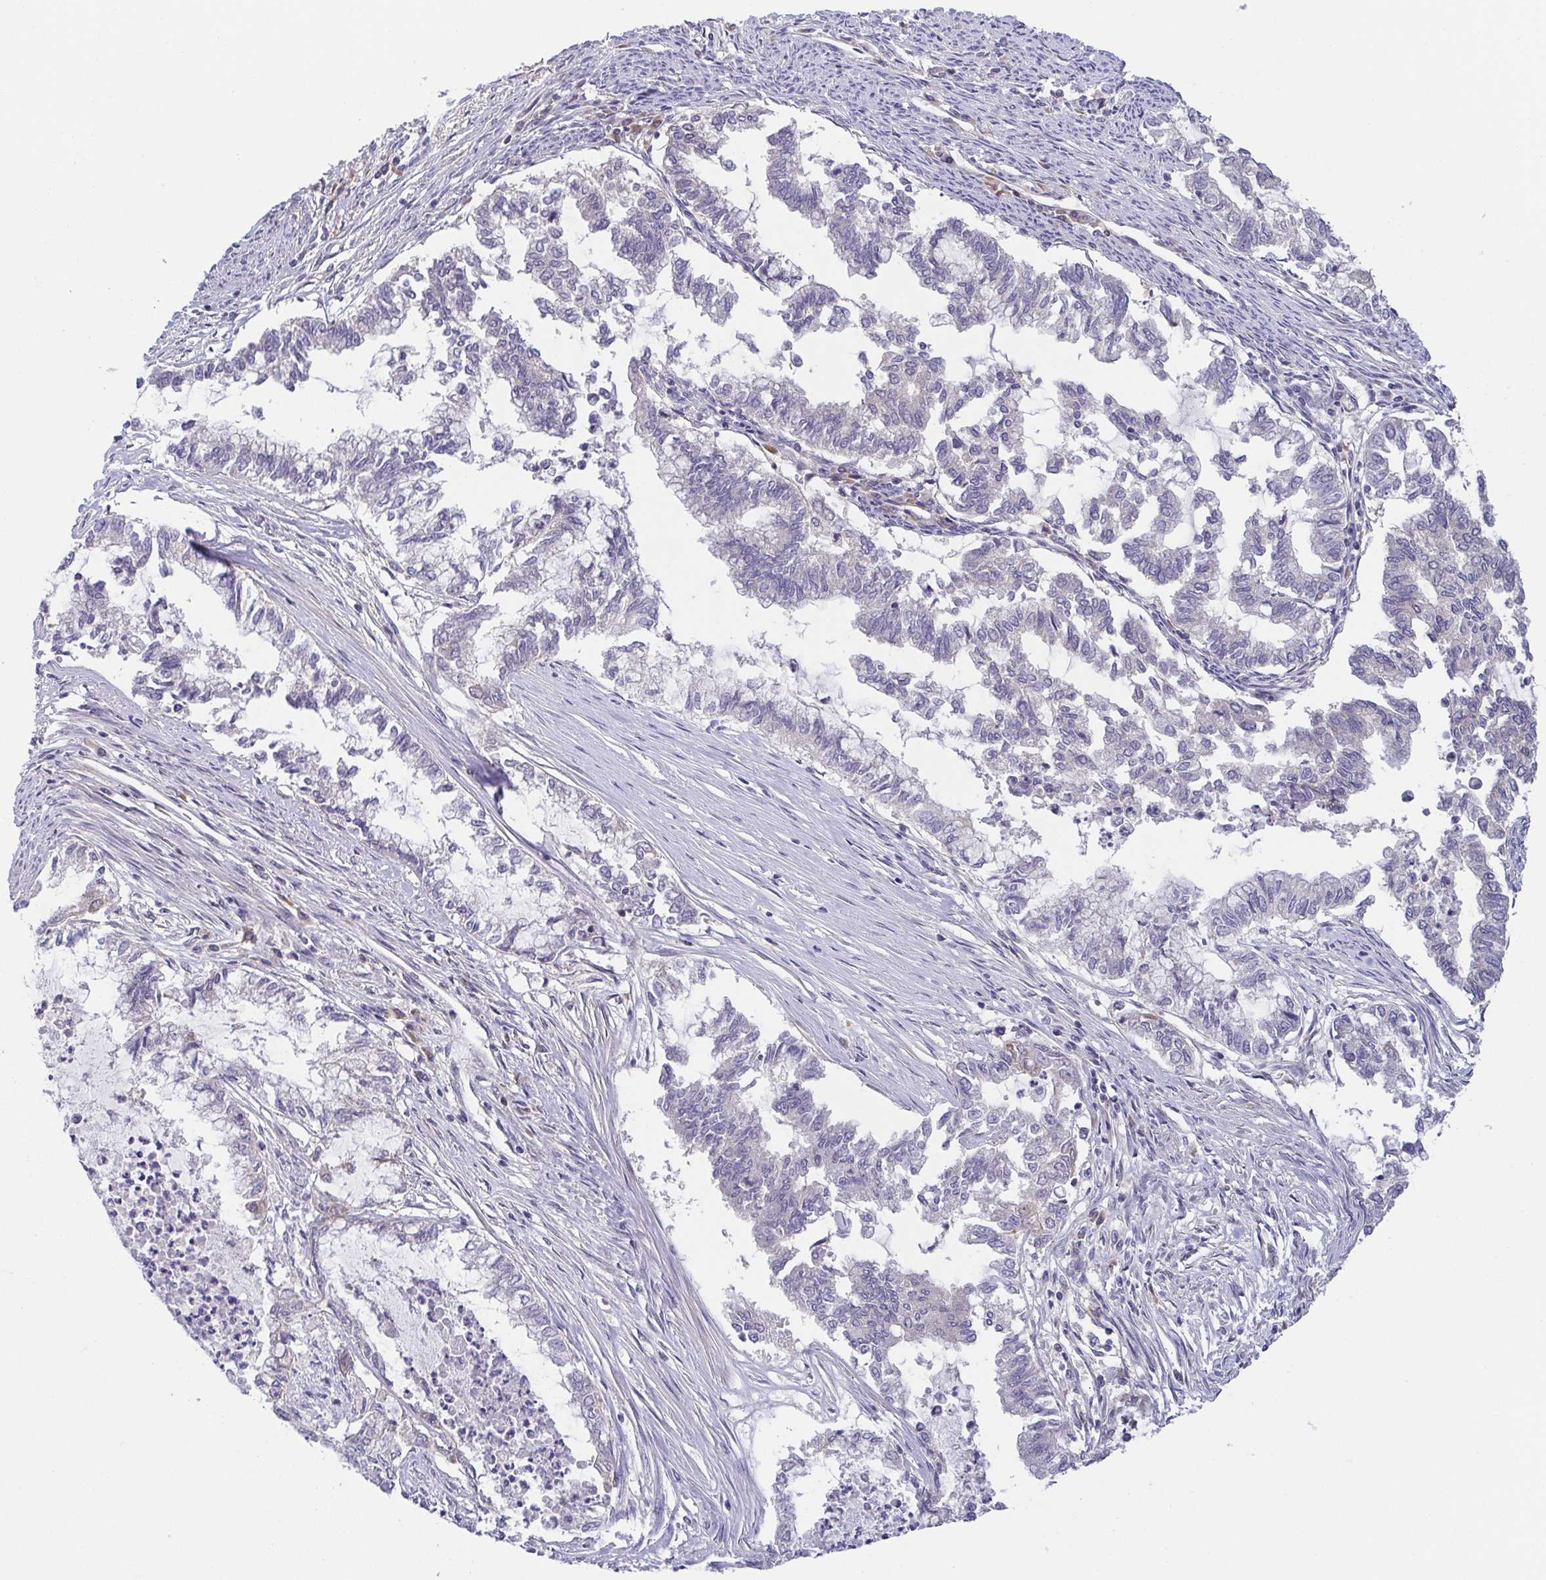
{"staining": {"intensity": "negative", "quantity": "none", "location": "none"}, "tissue": "endometrial cancer", "cell_type": "Tumor cells", "image_type": "cancer", "snomed": [{"axis": "morphology", "description": "Adenocarcinoma, NOS"}, {"axis": "topography", "description": "Endometrium"}], "caption": "There is no significant staining in tumor cells of adenocarcinoma (endometrial).", "gene": "BCL2L1", "patient": {"sex": "female", "age": 79}}